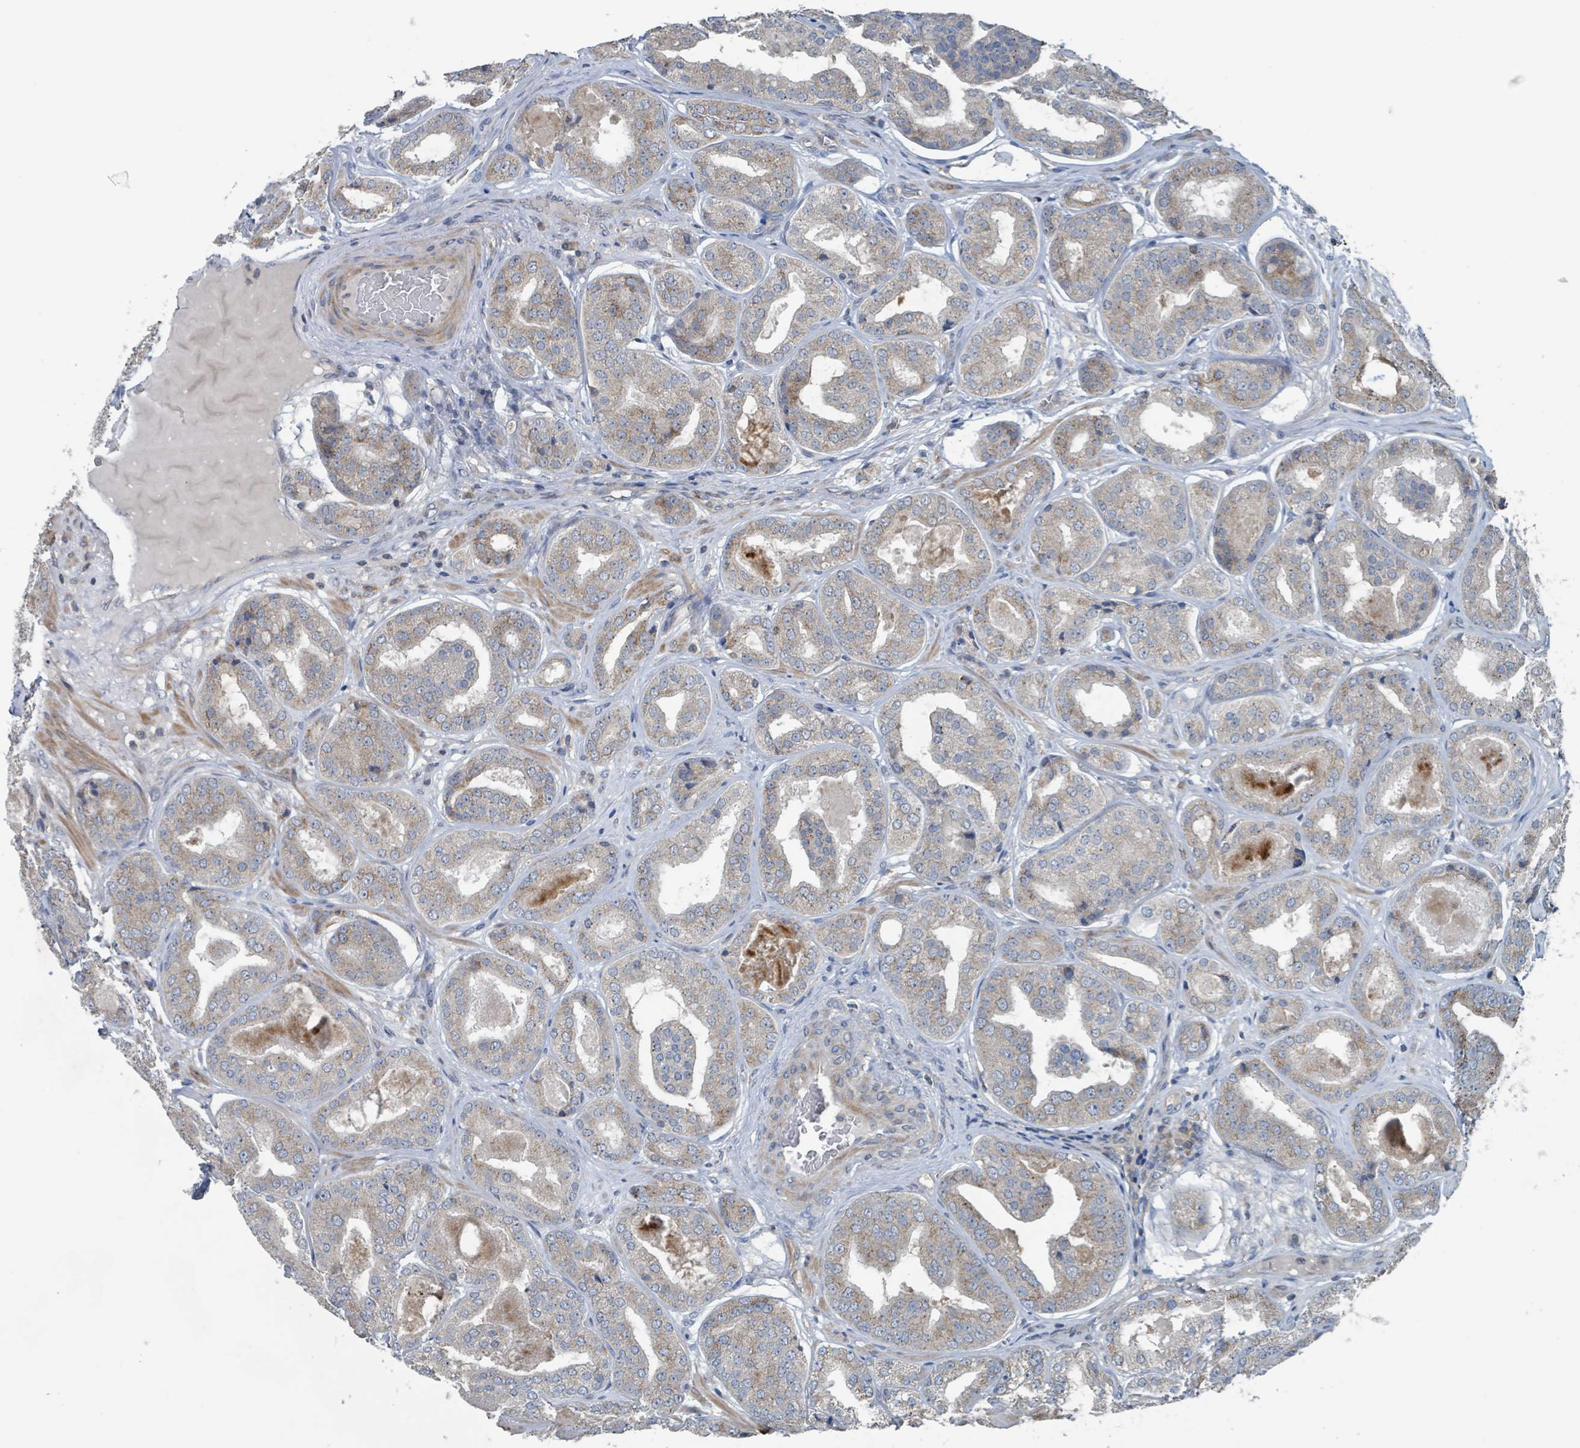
{"staining": {"intensity": "strong", "quantity": "<25%", "location": "cytoplasmic/membranous"}, "tissue": "prostate cancer", "cell_type": "Tumor cells", "image_type": "cancer", "snomed": [{"axis": "morphology", "description": "Adenocarcinoma, High grade"}, {"axis": "topography", "description": "Prostate"}], "caption": "This is a histology image of immunohistochemistry staining of prostate cancer (adenocarcinoma (high-grade)), which shows strong positivity in the cytoplasmic/membranous of tumor cells.", "gene": "ACBD4", "patient": {"sex": "male", "age": 63}}